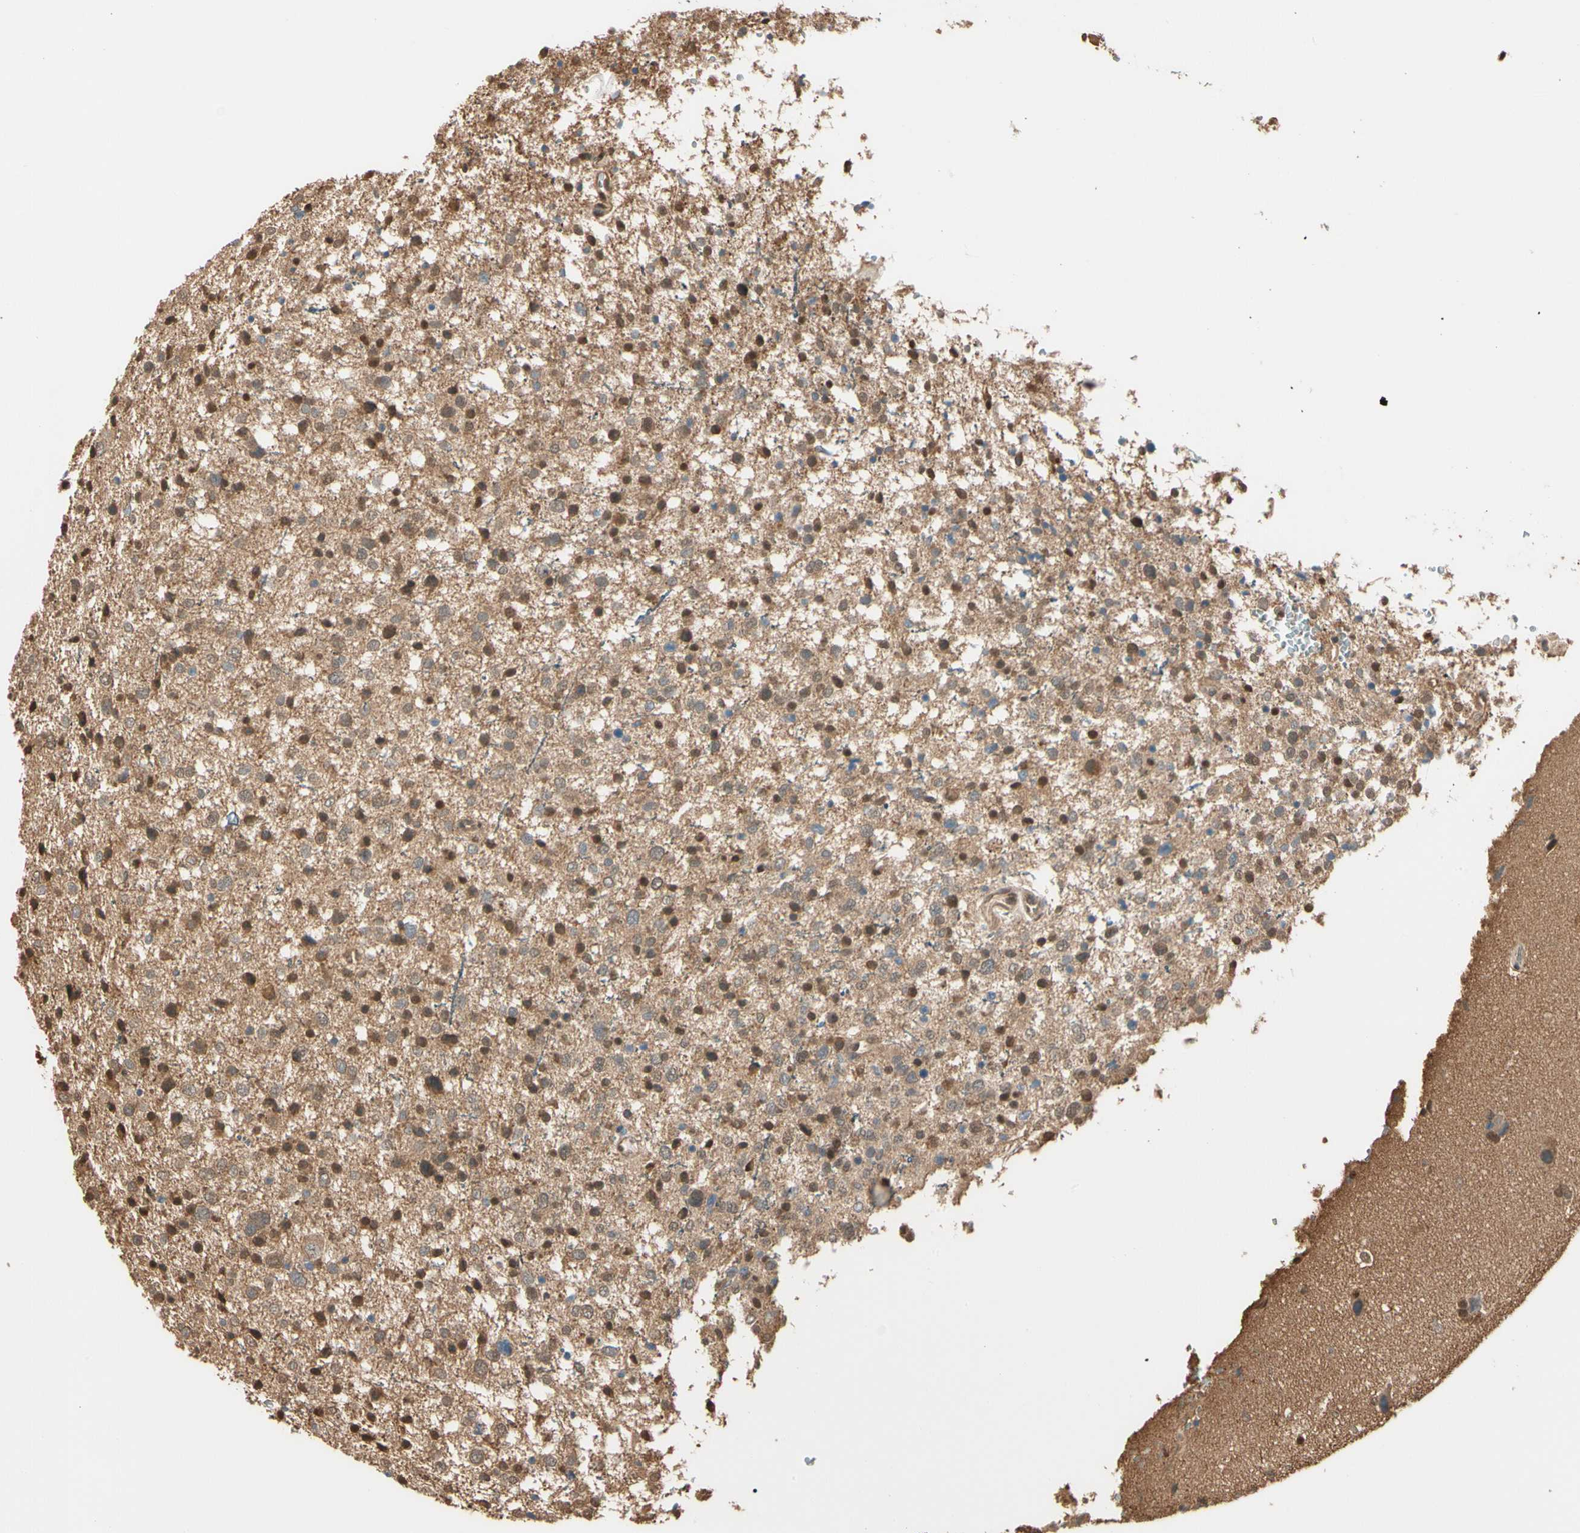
{"staining": {"intensity": "moderate", "quantity": ">75%", "location": "cytoplasmic/membranous,nuclear"}, "tissue": "glioma", "cell_type": "Tumor cells", "image_type": "cancer", "snomed": [{"axis": "morphology", "description": "Glioma, malignant, Low grade"}, {"axis": "topography", "description": "Brain"}], "caption": "An image of human malignant glioma (low-grade) stained for a protein demonstrates moderate cytoplasmic/membranous and nuclear brown staining in tumor cells. The staining was performed using DAB (3,3'-diaminobenzidine) to visualize the protein expression in brown, while the nuclei were stained in blue with hematoxylin (Magnification: 20x).", "gene": "PNCK", "patient": {"sex": "female", "age": 37}}